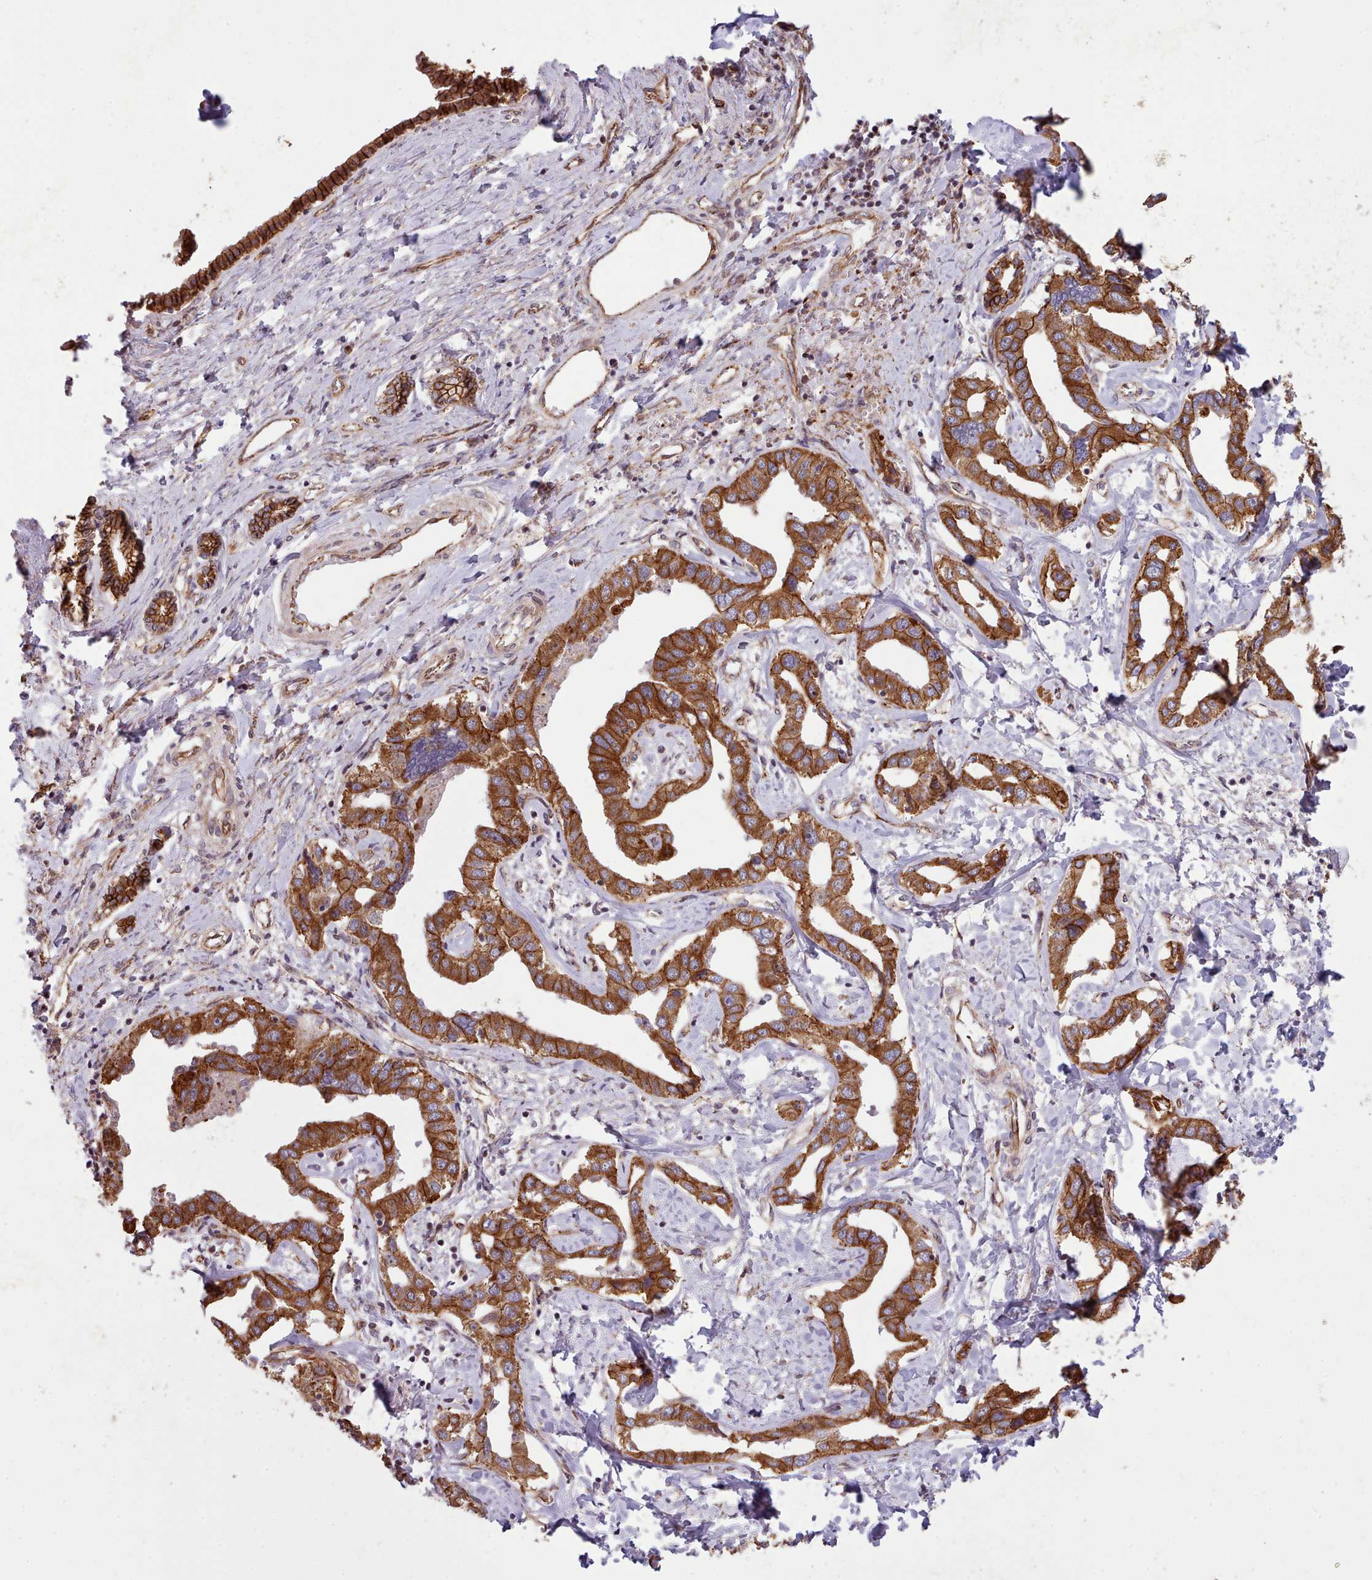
{"staining": {"intensity": "strong", "quantity": ">75%", "location": "cytoplasmic/membranous"}, "tissue": "liver cancer", "cell_type": "Tumor cells", "image_type": "cancer", "snomed": [{"axis": "morphology", "description": "Cholangiocarcinoma"}, {"axis": "topography", "description": "Liver"}], "caption": "Tumor cells display high levels of strong cytoplasmic/membranous expression in approximately >75% of cells in human liver cholangiocarcinoma. Immunohistochemistry (ihc) stains the protein of interest in brown and the nuclei are stained blue.", "gene": "MRPL46", "patient": {"sex": "male", "age": 59}}